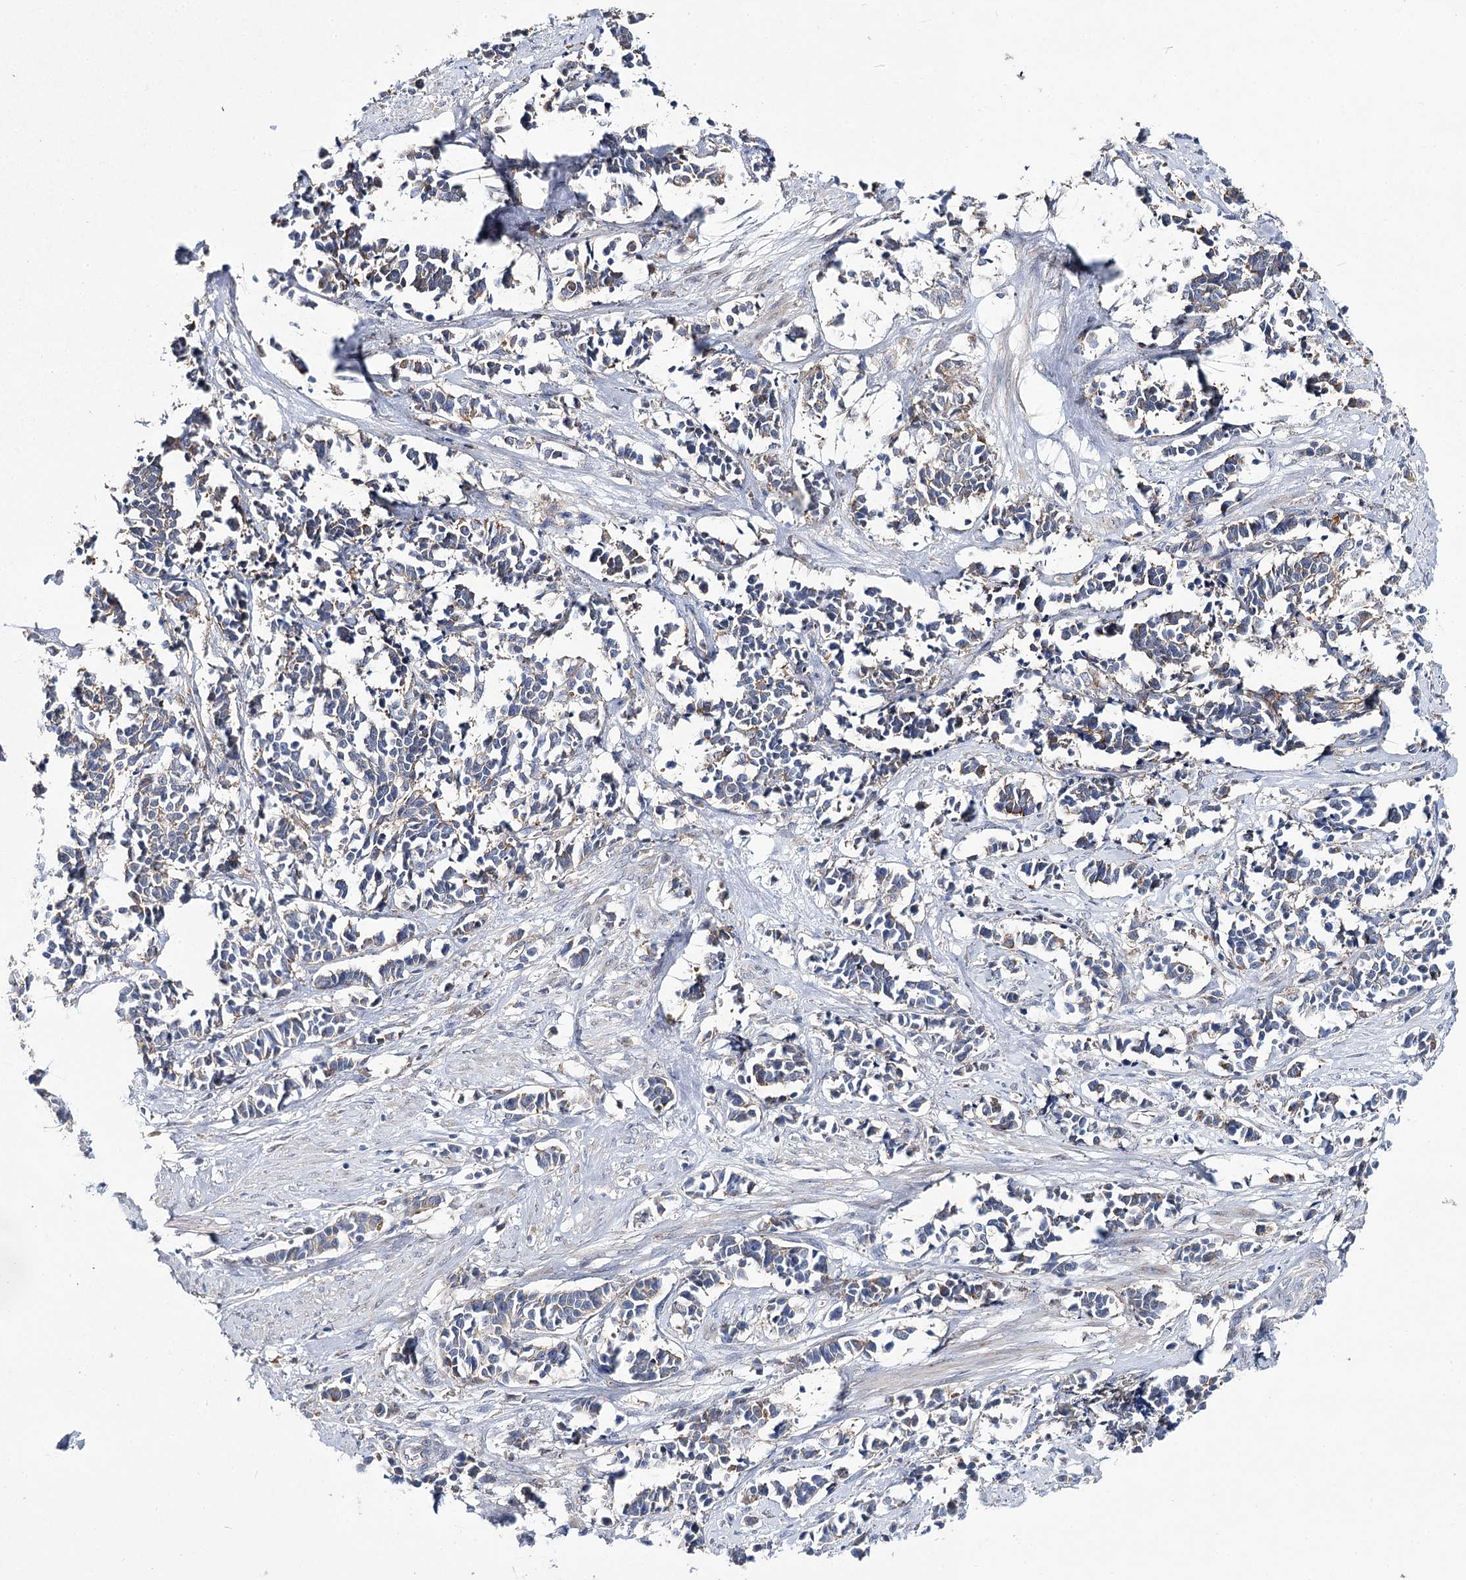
{"staining": {"intensity": "weak", "quantity": "<25%", "location": "cytoplasmic/membranous"}, "tissue": "cervical cancer", "cell_type": "Tumor cells", "image_type": "cancer", "snomed": [{"axis": "morphology", "description": "Normal tissue, NOS"}, {"axis": "morphology", "description": "Squamous cell carcinoma, NOS"}, {"axis": "topography", "description": "Cervix"}], "caption": "Histopathology image shows no protein positivity in tumor cells of squamous cell carcinoma (cervical) tissue.", "gene": "AURKC", "patient": {"sex": "female", "age": 35}}